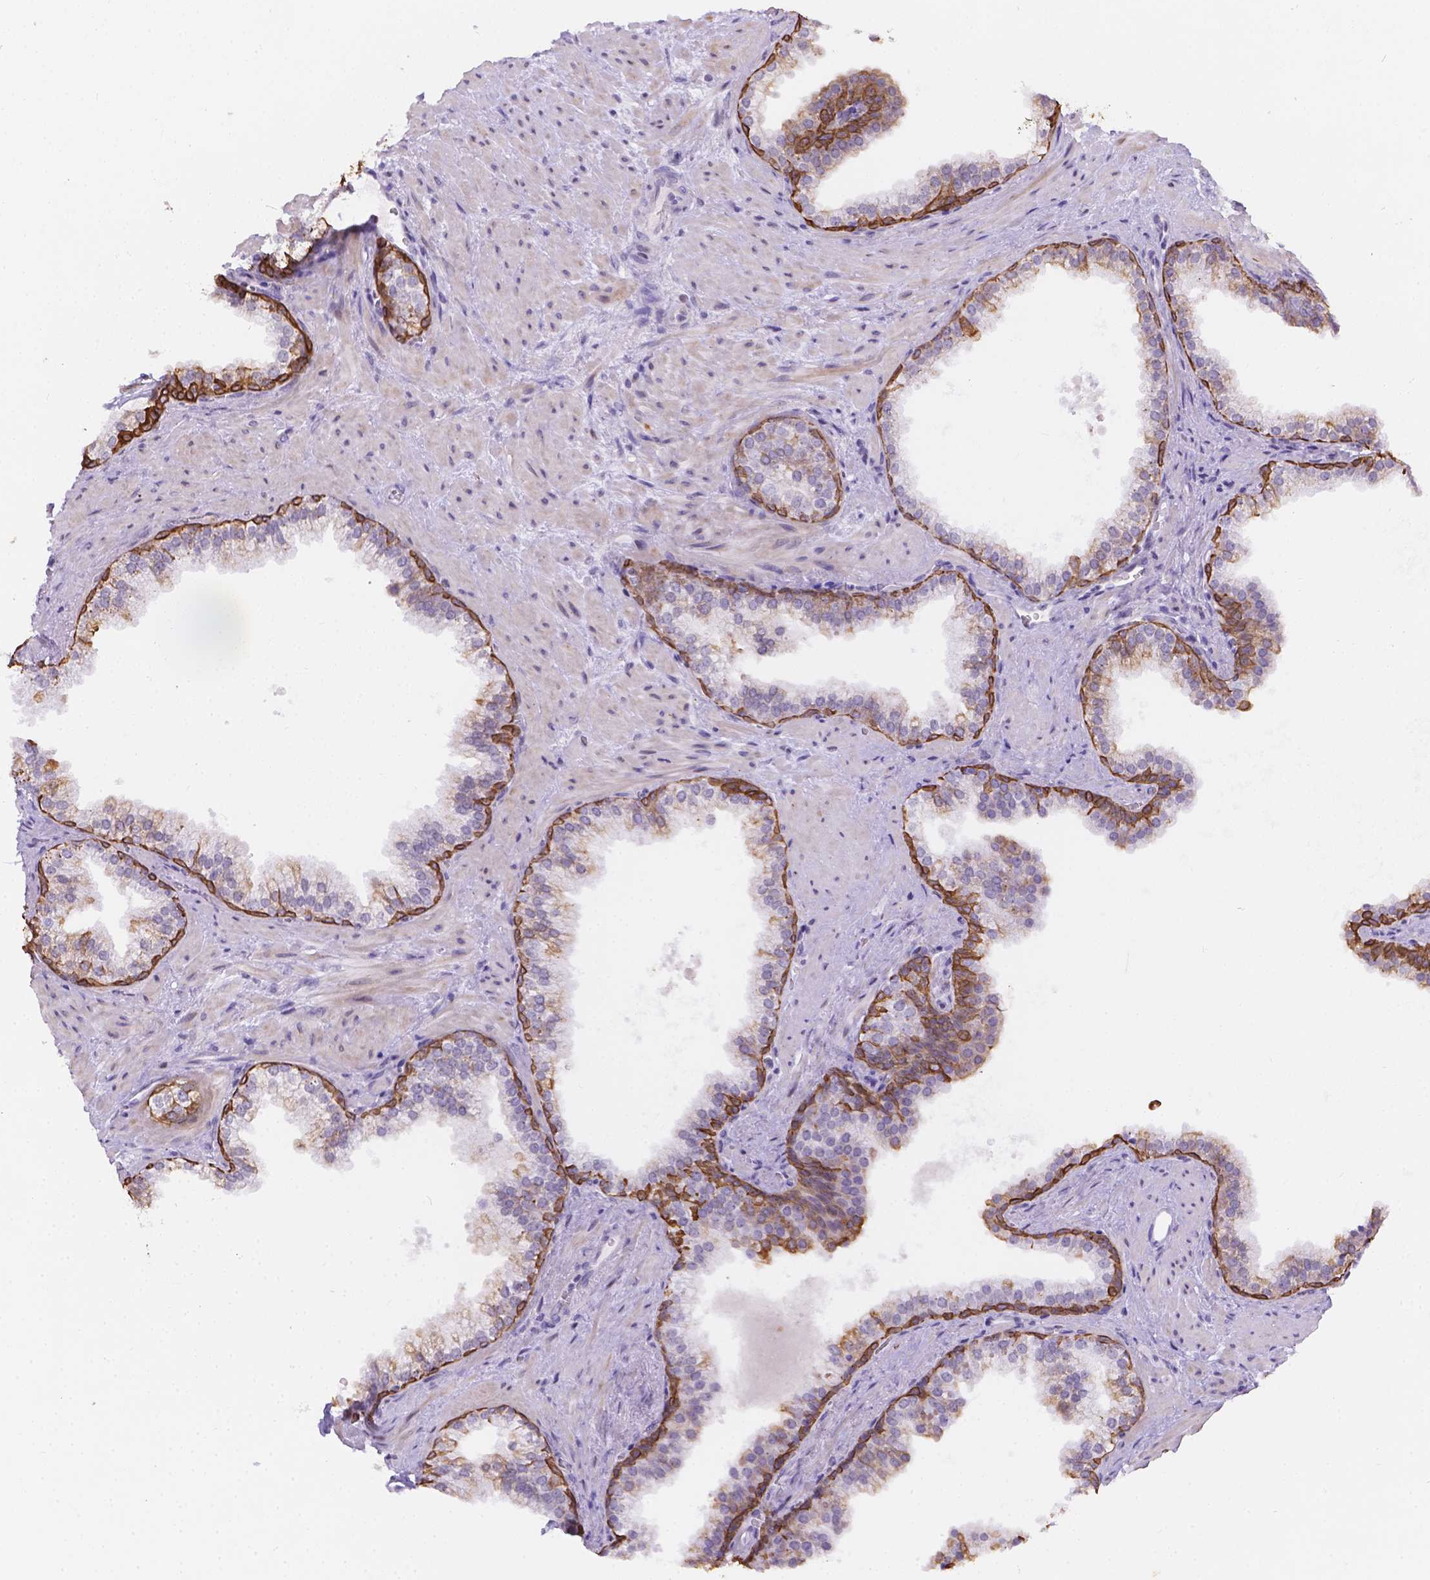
{"staining": {"intensity": "strong", "quantity": "25%-75%", "location": "cytoplasmic/membranous"}, "tissue": "prostate", "cell_type": "Glandular cells", "image_type": "normal", "snomed": [{"axis": "morphology", "description": "Normal tissue, NOS"}, {"axis": "topography", "description": "Prostate"}], "caption": "Glandular cells reveal high levels of strong cytoplasmic/membranous expression in approximately 25%-75% of cells in unremarkable prostate.", "gene": "DMWD", "patient": {"sex": "male", "age": 79}}